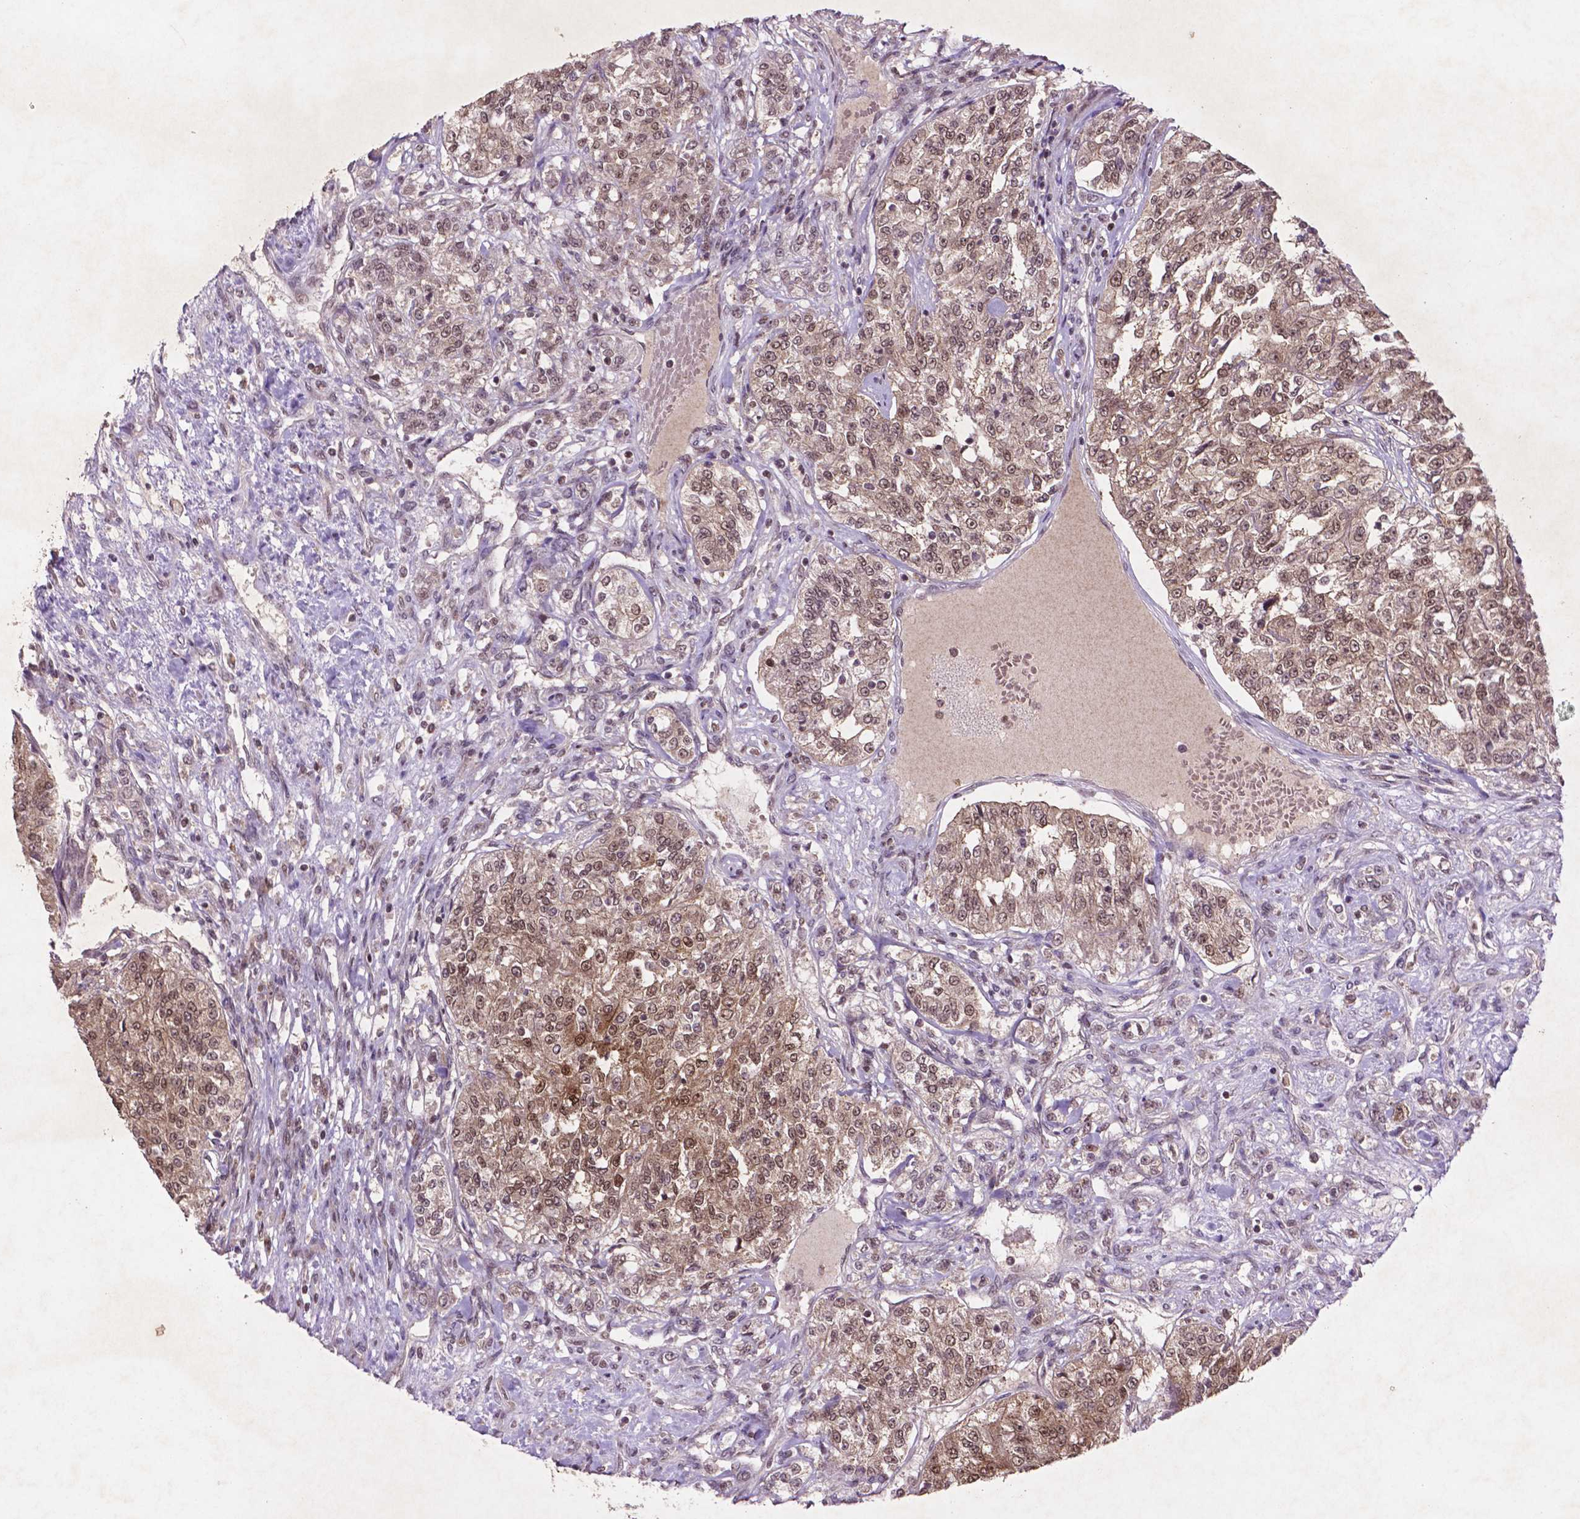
{"staining": {"intensity": "moderate", "quantity": ">75%", "location": "cytoplasmic/membranous,nuclear"}, "tissue": "renal cancer", "cell_type": "Tumor cells", "image_type": "cancer", "snomed": [{"axis": "morphology", "description": "Adenocarcinoma, NOS"}, {"axis": "topography", "description": "Kidney"}], "caption": "Immunohistochemistry photomicrograph of renal cancer (adenocarcinoma) stained for a protein (brown), which displays medium levels of moderate cytoplasmic/membranous and nuclear expression in approximately >75% of tumor cells.", "gene": "GLRX", "patient": {"sex": "female", "age": 63}}